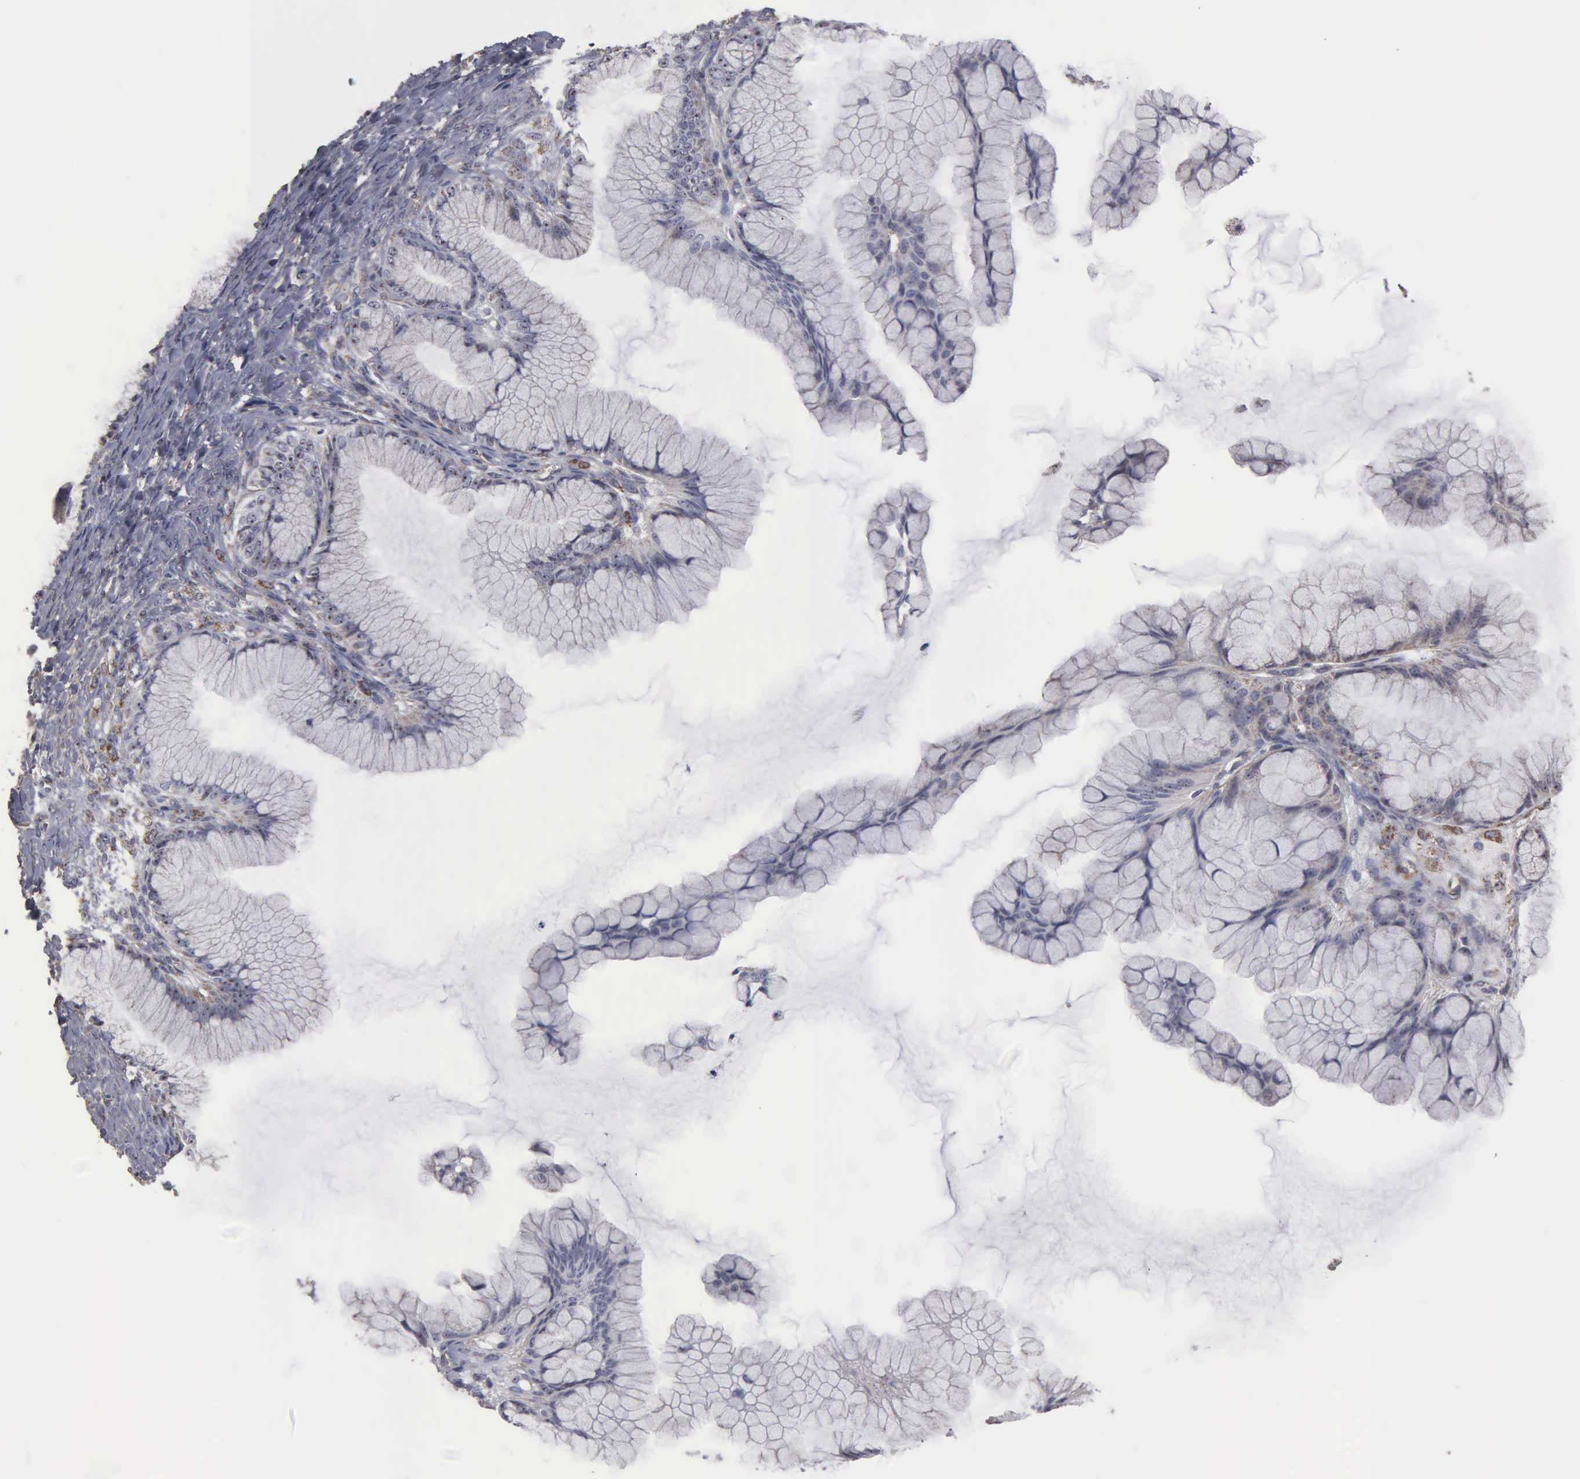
{"staining": {"intensity": "negative", "quantity": "none", "location": "none"}, "tissue": "ovarian cancer", "cell_type": "Tumor cells", "image_type": "cancer", "snomed": [{"axis": "morphology", "description": "Cystadenocarcinoma, mucinous, NOS"}, {"axis": "topography", "description": "Ovary"}], "caption": "IHC photomicrograph of neoplastic tissue: human mucinous cystadenocarcinoma (ovarian) stained with DAB (3,3'-diaminobenzidine) reveals no significant protein expression in tumor cells.", "gene": "NGDN", "patient": {"sex": "female", "age": 41}}